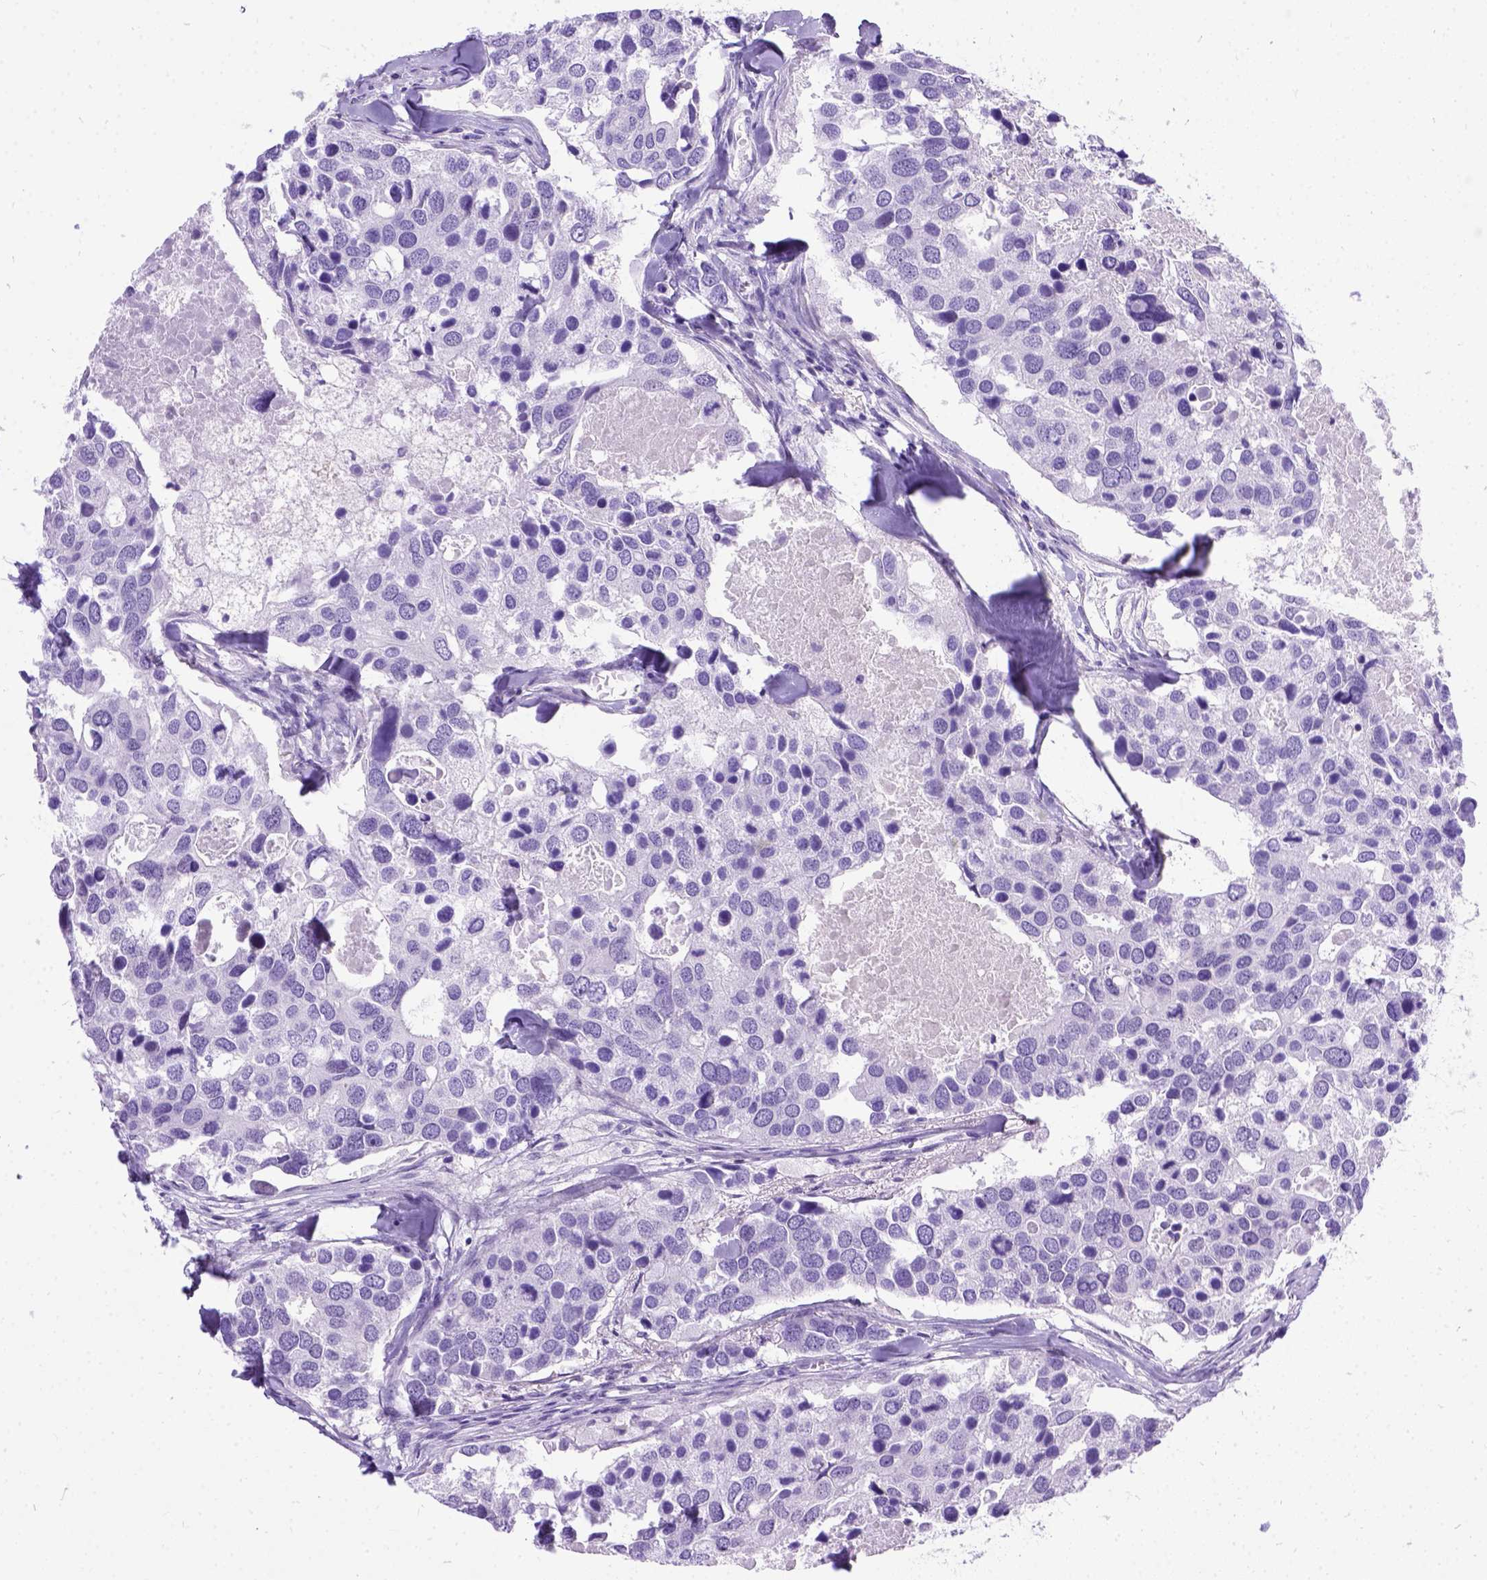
{"staining": {"intensity": "negative", "quantity": "none", "location": "none"}, "tissue": "breast cancer", "cell_type": "Tumor cells", "image_type": "cancer", "snomed": [{"axis": "morphology", "description": "Duct carcinoma"}, {"axis": "topography", "description": "Breast"}], "caption": "There is no significant expression in tumor cells of breast intraductal carcinoma. (Brightfield microscopy of DAB immunohistochemistry (IHC) at high magnification).", "gene": "PRG2", "patient": {"sex": "female", "age": 83}}